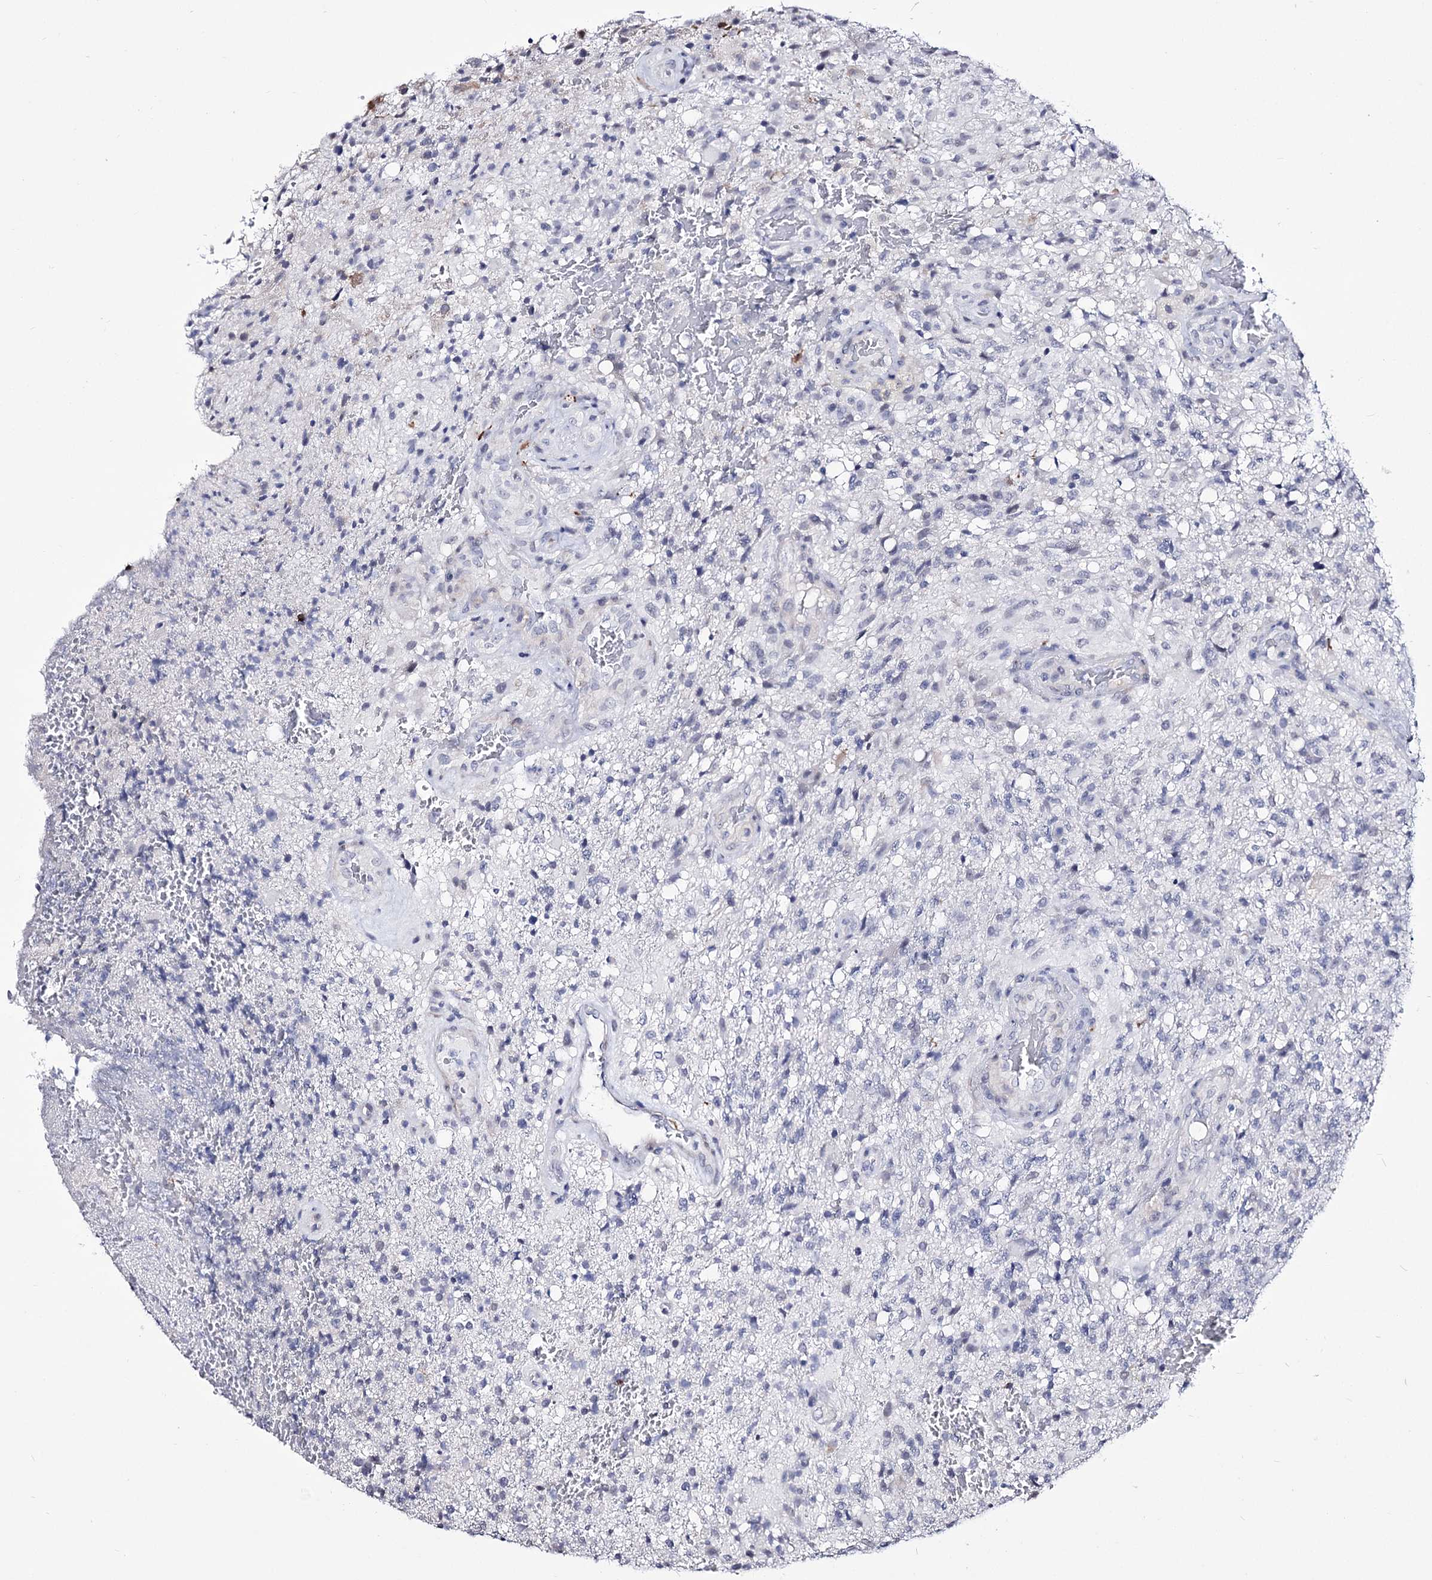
{"staining": {"intensity": "negative", "quantity": "none", "location": "none"}, "tissue": "glioma", "cell_type": "Tumor cells", "image_type": "cancer", "snomed": [{"axis": "morphology", "description": "Glioma, malignant, High grade"}, {"axis": "topography", "description": "Brain"}], "caption": "Immunohistochemical staining of high-grade glioma (malignant) demonstrates no significant expression in tumor cells.", "gene": "PPRC1", "patient": {"sex": "male", "age": 56}}